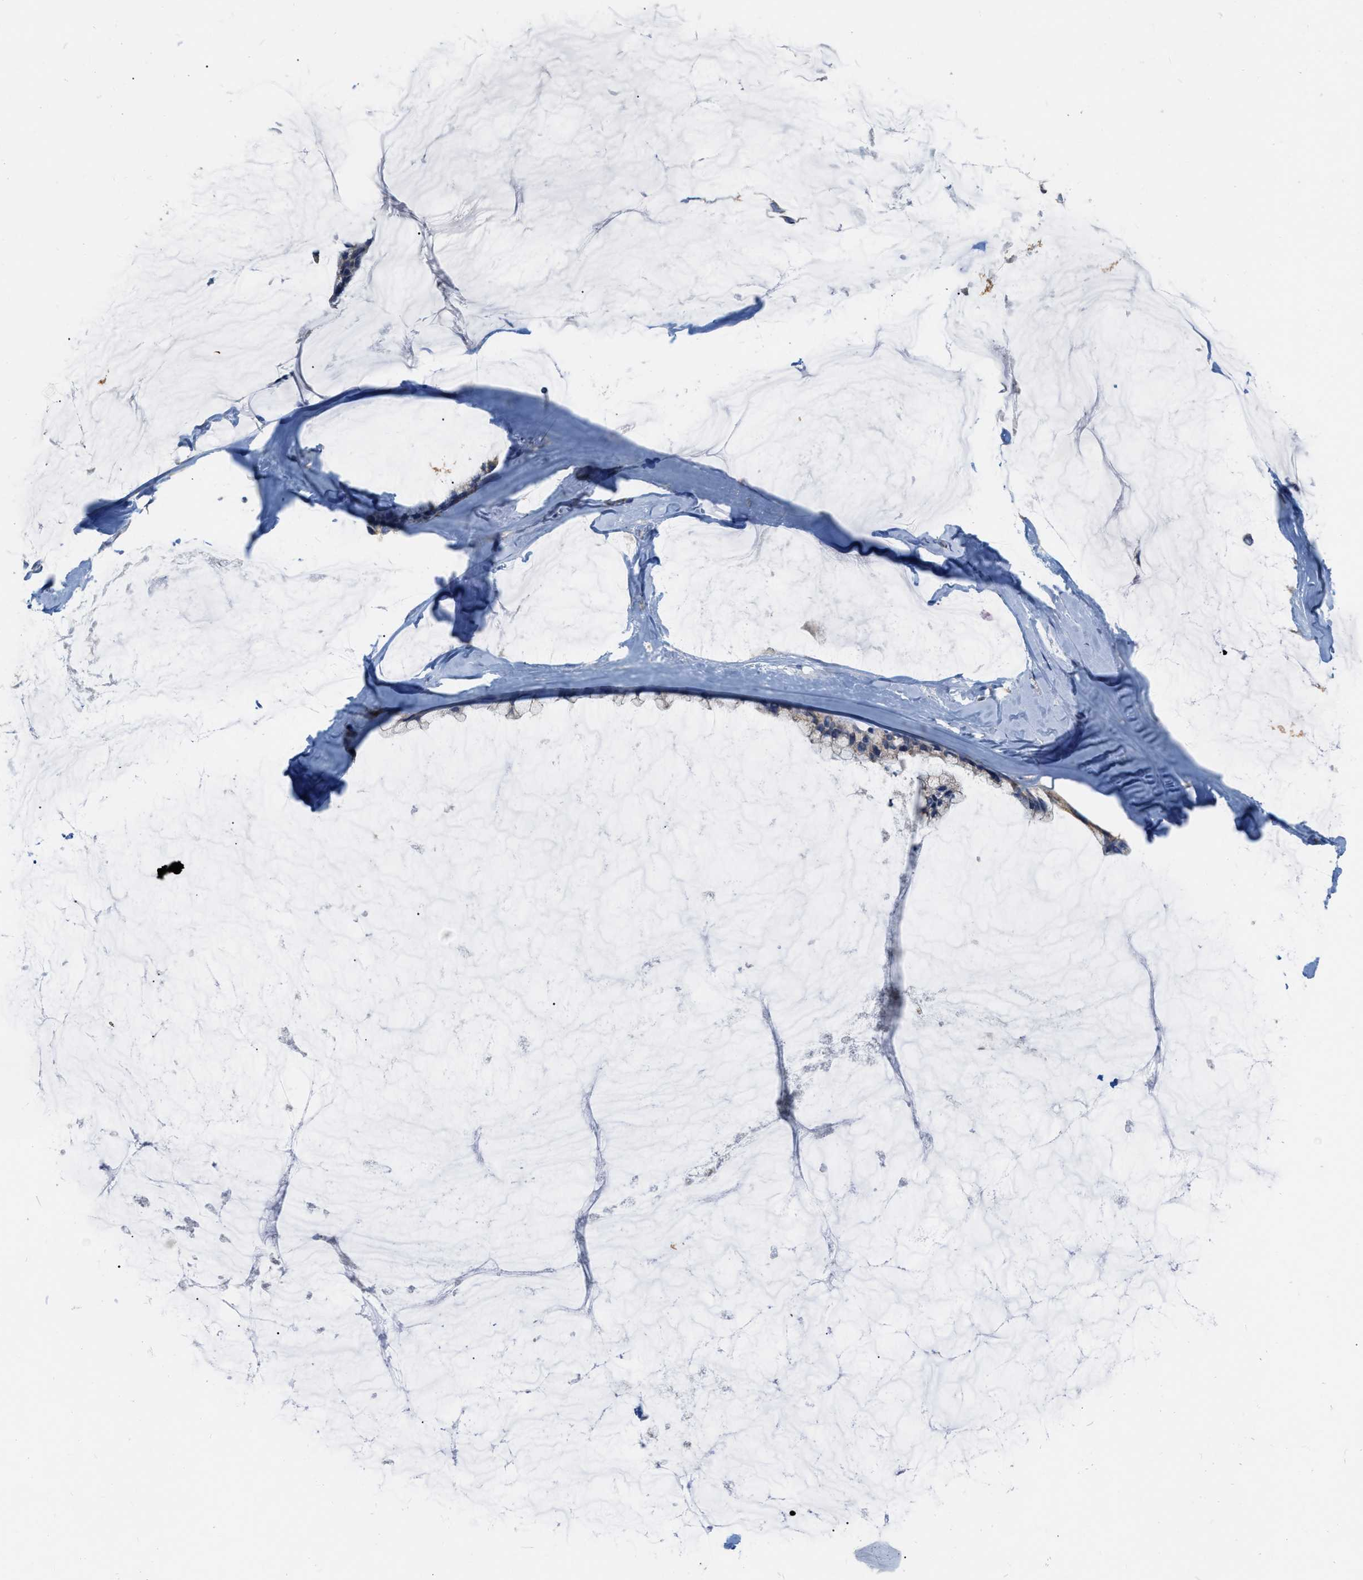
{"staining": {"intensity": "negative", "quantity": "none", "location": "none"}, "tissue": "ovarian cancer", "cell_type": "Tumor cells", "image_type": "cancer", "snomed": [{"axis": "morphology", "description": "Cystadenocarcinoma, mucinous, NOS"}, {"axis": "topography", "description": "Ovary"}], "caption": "Protein analysis of ovarian cancer (mucinous cystadenocarcinoma) reveals no significant expression in tumor cells.", "gene": "DDX56", "patient": {"sex": "female", "age": 39}}